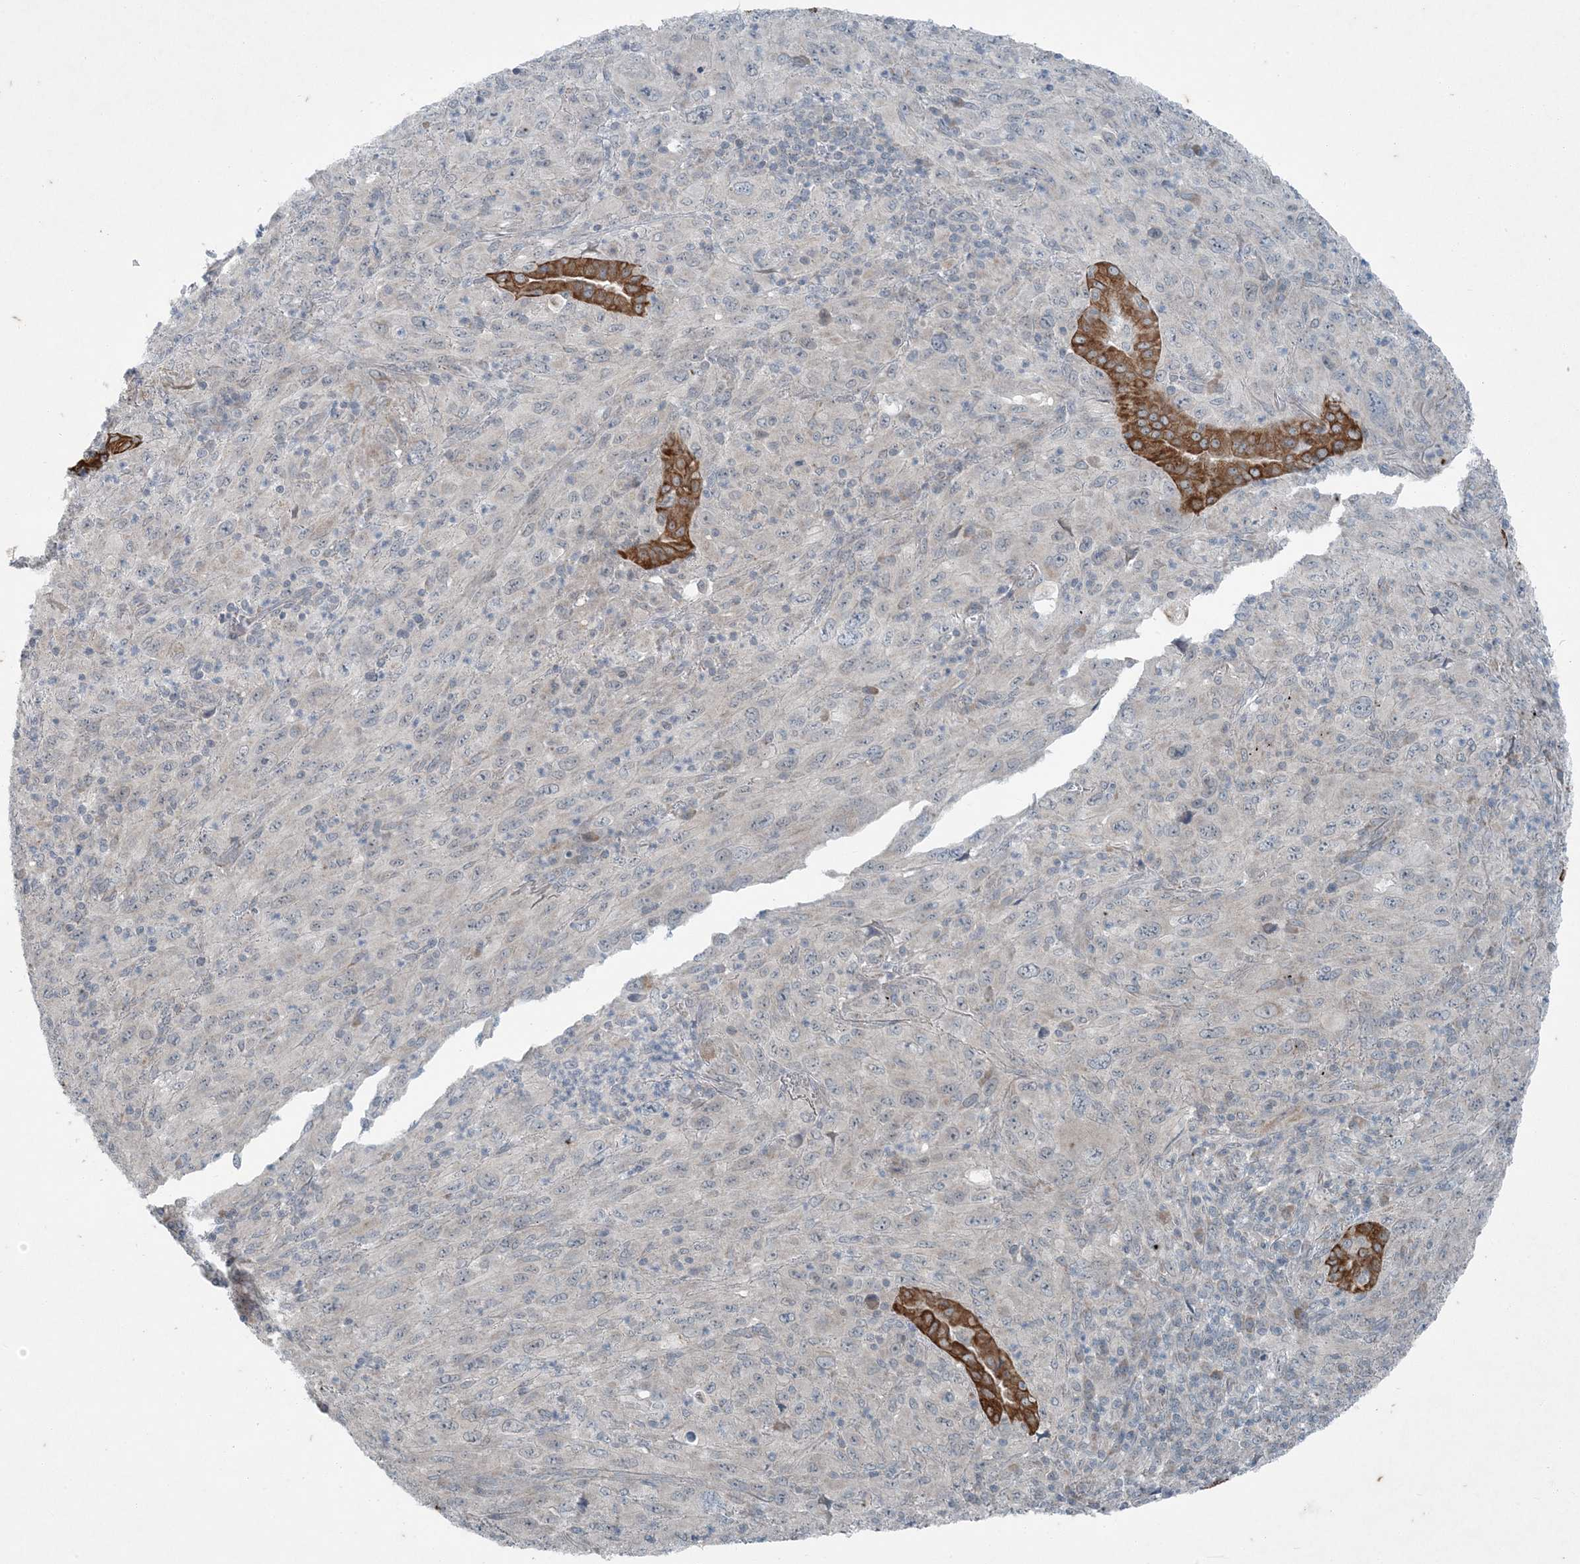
{"staining": {"intensity": "negative", "quantity": "none", "location": "none"}, "tissue": "melanoma", "cell_type": "Tumor cells", "image_type": "cancer", "snomed": [{"axis": "morphology", "description": "Malignant melanoma, Metastatic site"}, {"axis": "topography", "description": "Skin"}], "caption": "The image shows no staining of tumor cells in melanoma.", "gene": "PC", "patient": {"sex": "female", "age": 56}}